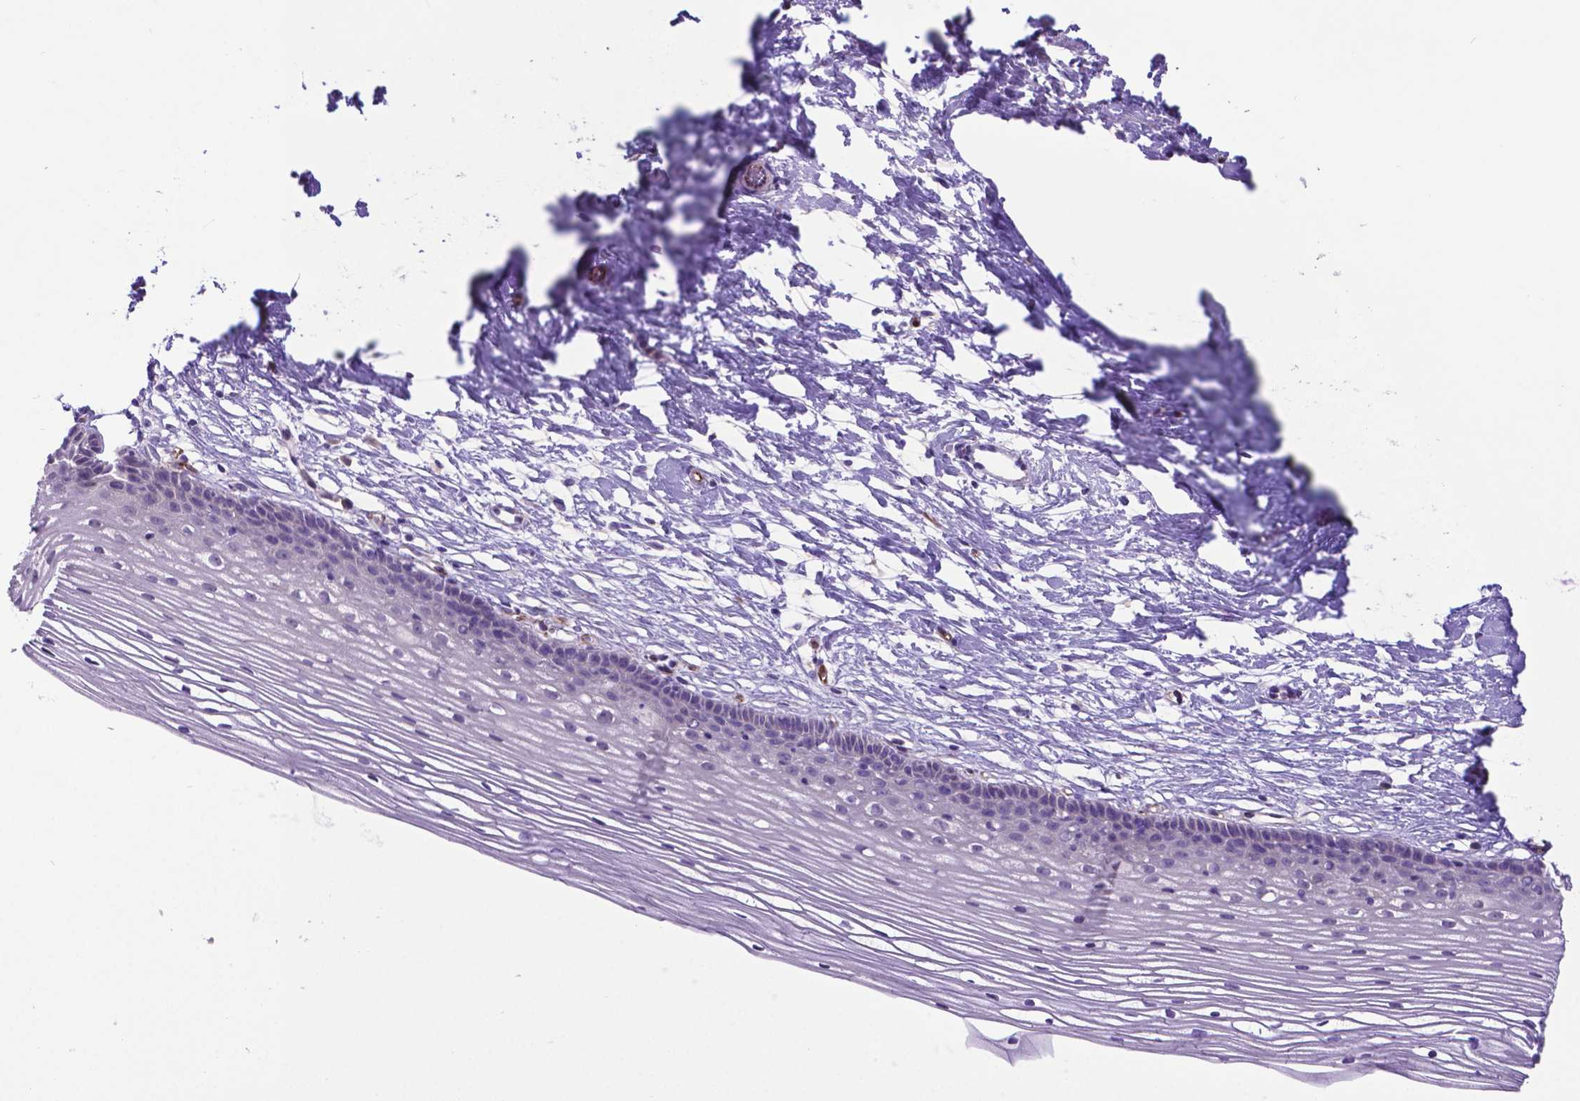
{"staining": {"intensity": "negative", "quantity": "none", "location": "none"}, "tissue": "cervix", "cell_type": "Glandular cells", "image_type": "normal", "snomed": [{"axis": "morphology", "description": "Normal tissue, NOS"}, {"axis": "topography", "description": "Cervix"}], "caption": "This is a histopathology image of immunohistochemistry (IHC) staining of normal cervix, which shows no positivity in glandular cells. (DAB IHC visualized using brightfield microscopy, high magnification).", "gene": "LZTR1", "patient": {"sex": "female", "age": 40}}